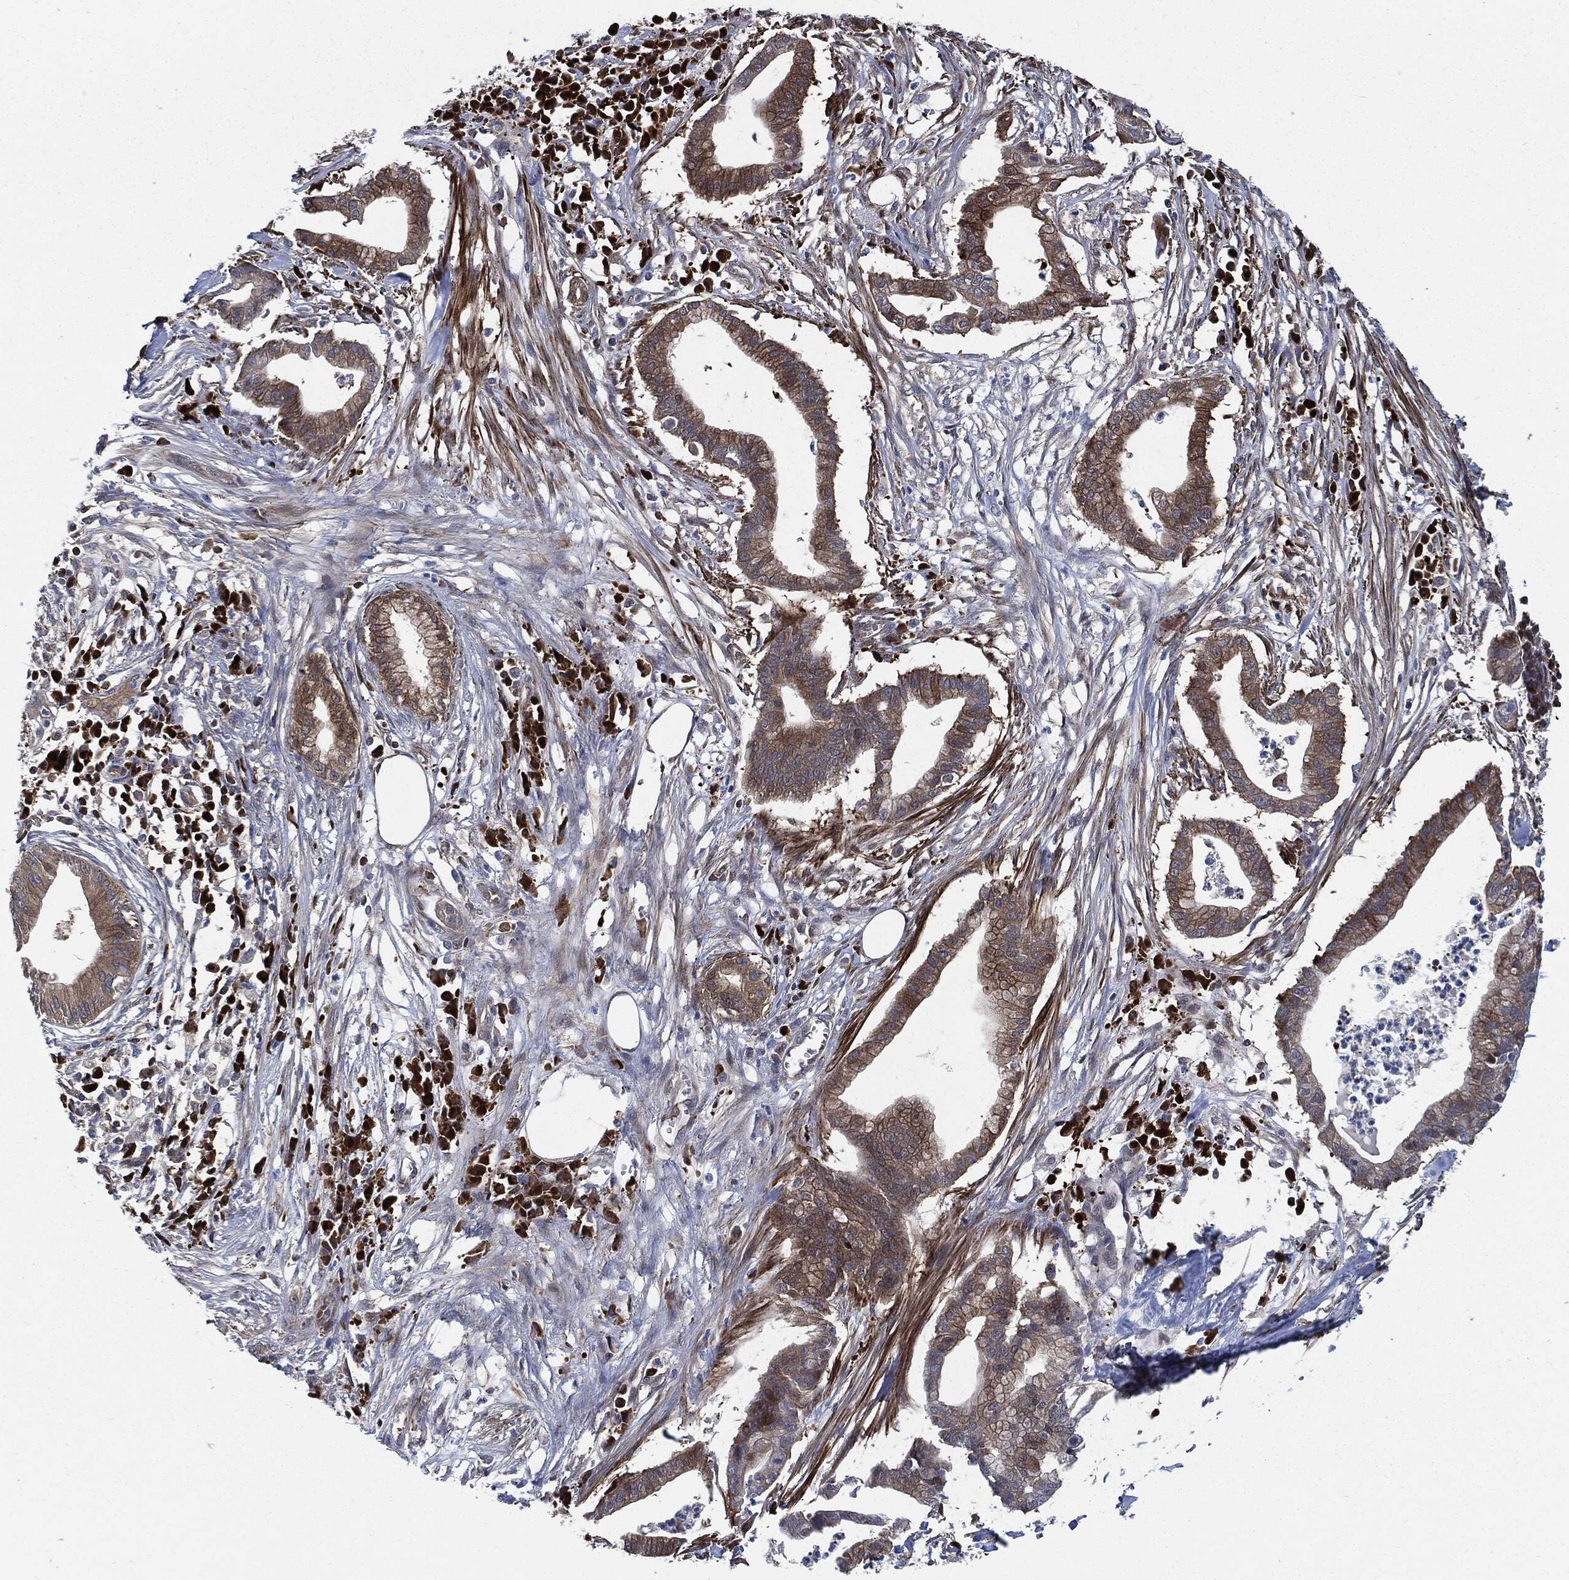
{"staining": {"intensity": "weak", "quantity": ">75%", "location": "cytoplasmic/membranous"}, "tissue": "pancreatic cancer", "cell_type": "Tumor cells", "image_type": "cancer", "snomed": [{"axis": "morphology", "description": "Normal tissue, NOS"}, {"axis": "morphology", "description": "Adenocarcinoma, NOS"}, {"axis": "topography", "description": "Pancreas"}], "caption": "Protein expression by IHC exhibits weak cytoplasmic/membranous expression in about >75% of tumor cells in adenocarcinoma (pancreatic).", "gene": "PRDX2", "patient": {"sex": "female", "age": 58}}